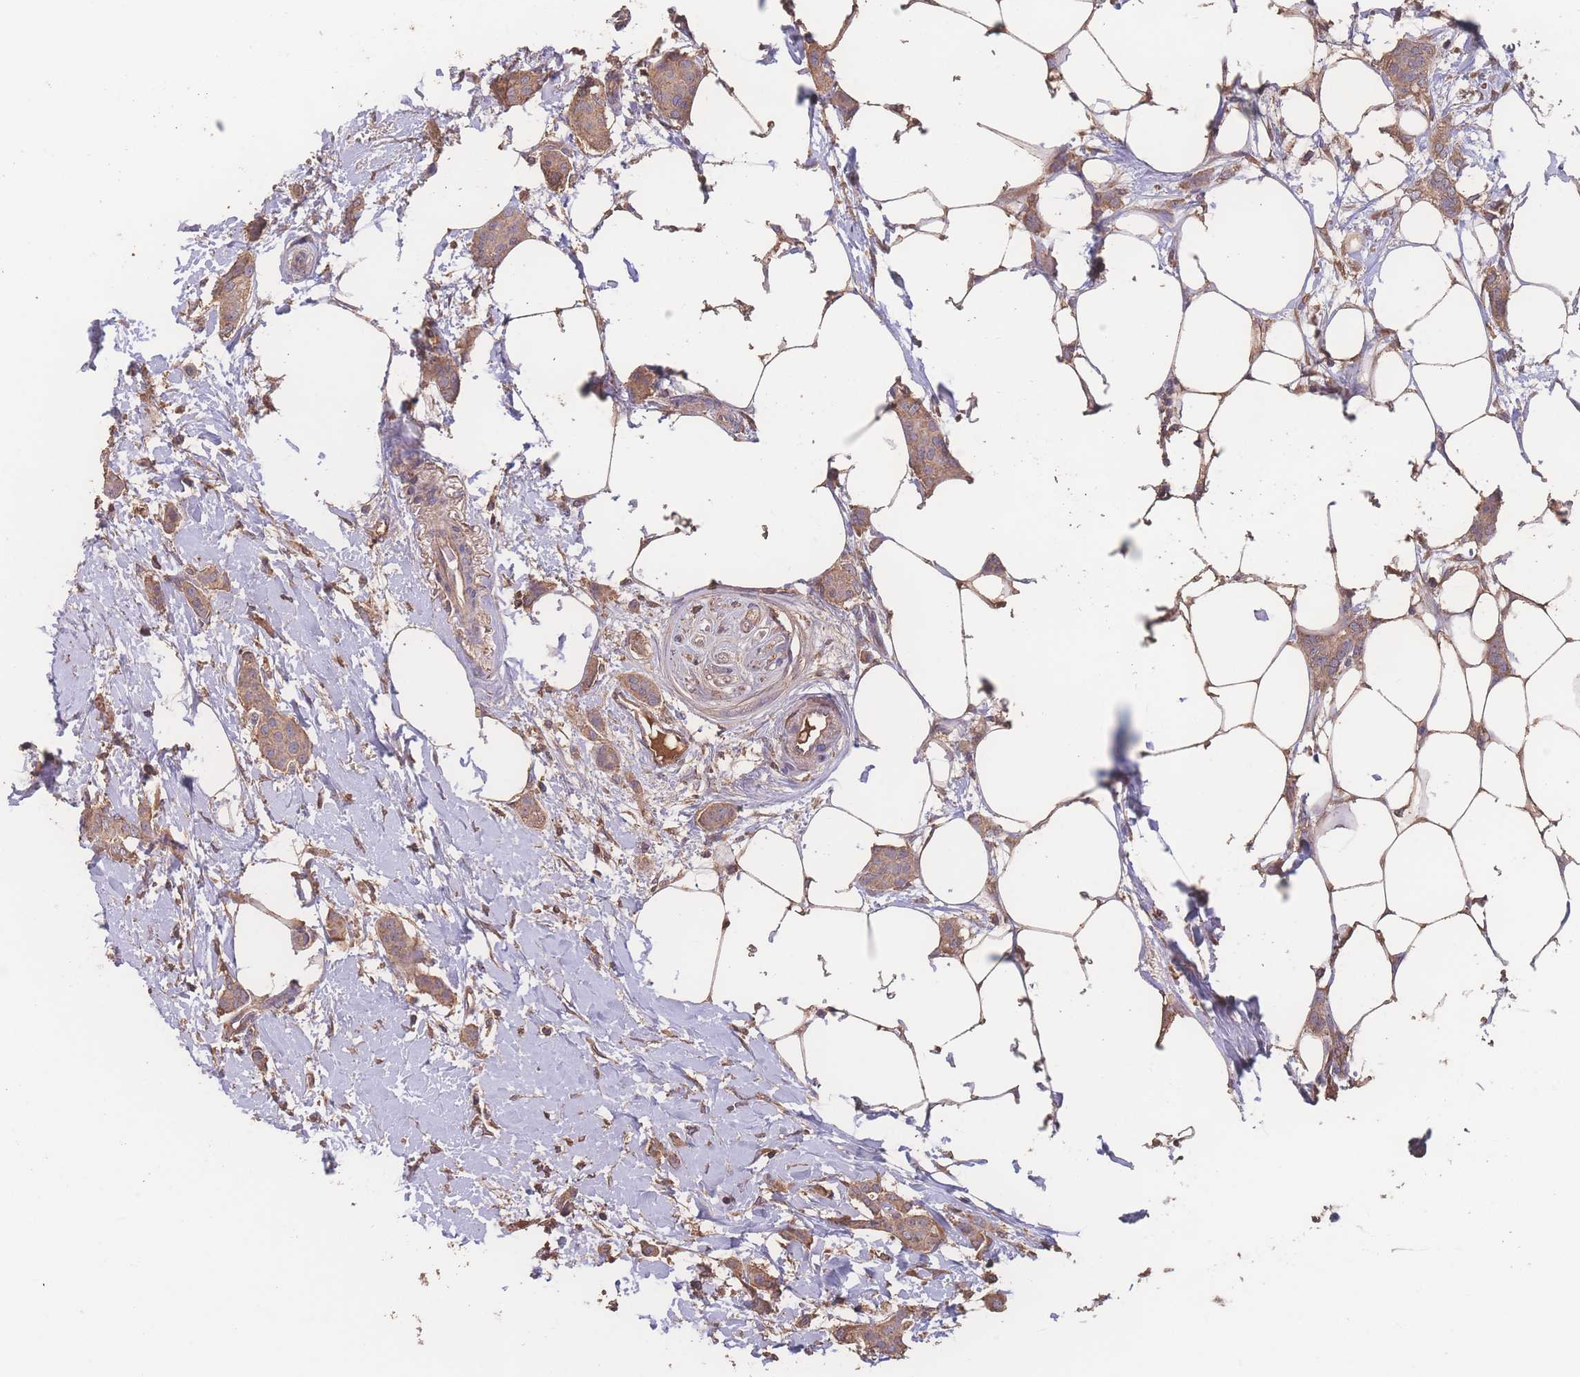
{"staining": {"intensity": "moderate", "quantity": ">75%", "location": "cytoplasmic/membranous"}, "tissue": "breast cancer", "cell_type": "Tumor cells", "image_type": "cancer", "snomed": [{"axis": "morphology", "description": "Duct carcinoma"}, {"axis": "topography", "description": "Breast"}], "caption": "Immunohistochemistry photomicrograph of neoplastic tissue: human breast infiltrating ductal carcinoma stained using immunohistochemistry (IHC) displays medium levels of moderate protein expression localized specifically in the cytoplasmic/membranous of tumor cells, appearing as a cytoplasmic/membranous brown color.", "gene": "ATXN10", "patient": {"sex": "female", "age": 72}}